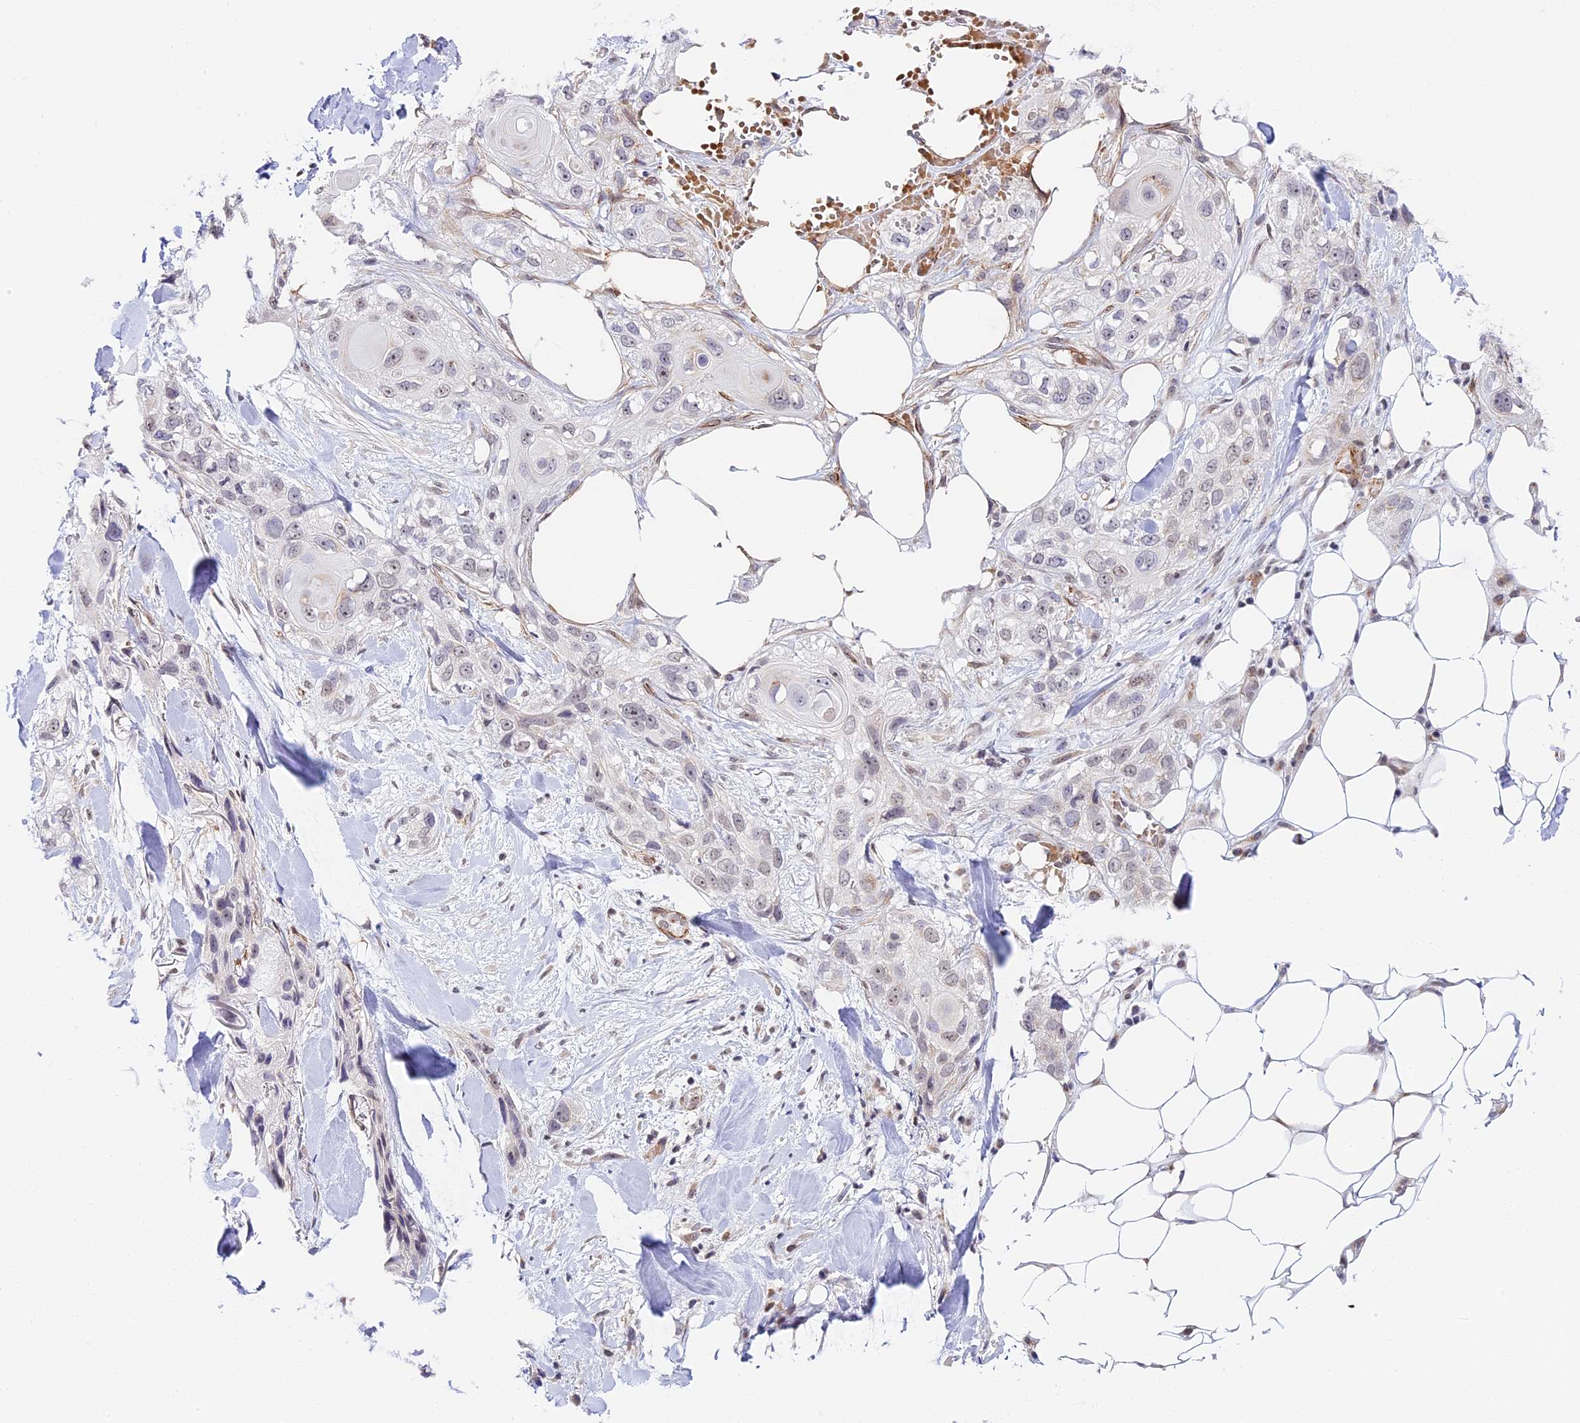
{"staining": {"intensity": "negative", "quantity": "none", "location": "none"}, "tissue": "skin cancer", "cell_type": "Tumor cells", "image_type": "cancer", "snomed": [{"axis": "morphology", "description": "Normal tissue, NOS"}, {"axis": "morphology", "description": "Squamous cell carcinoma, NOS"}, {"axis": "topography", "description": "Skin"}], "caption": "DAB immunohistochemical staining of skin squamous cell carcinoma shows no significant expression in tumor cells.", "gene": "HEATR5B", "patient": {"sex": "male", "age": 72}}